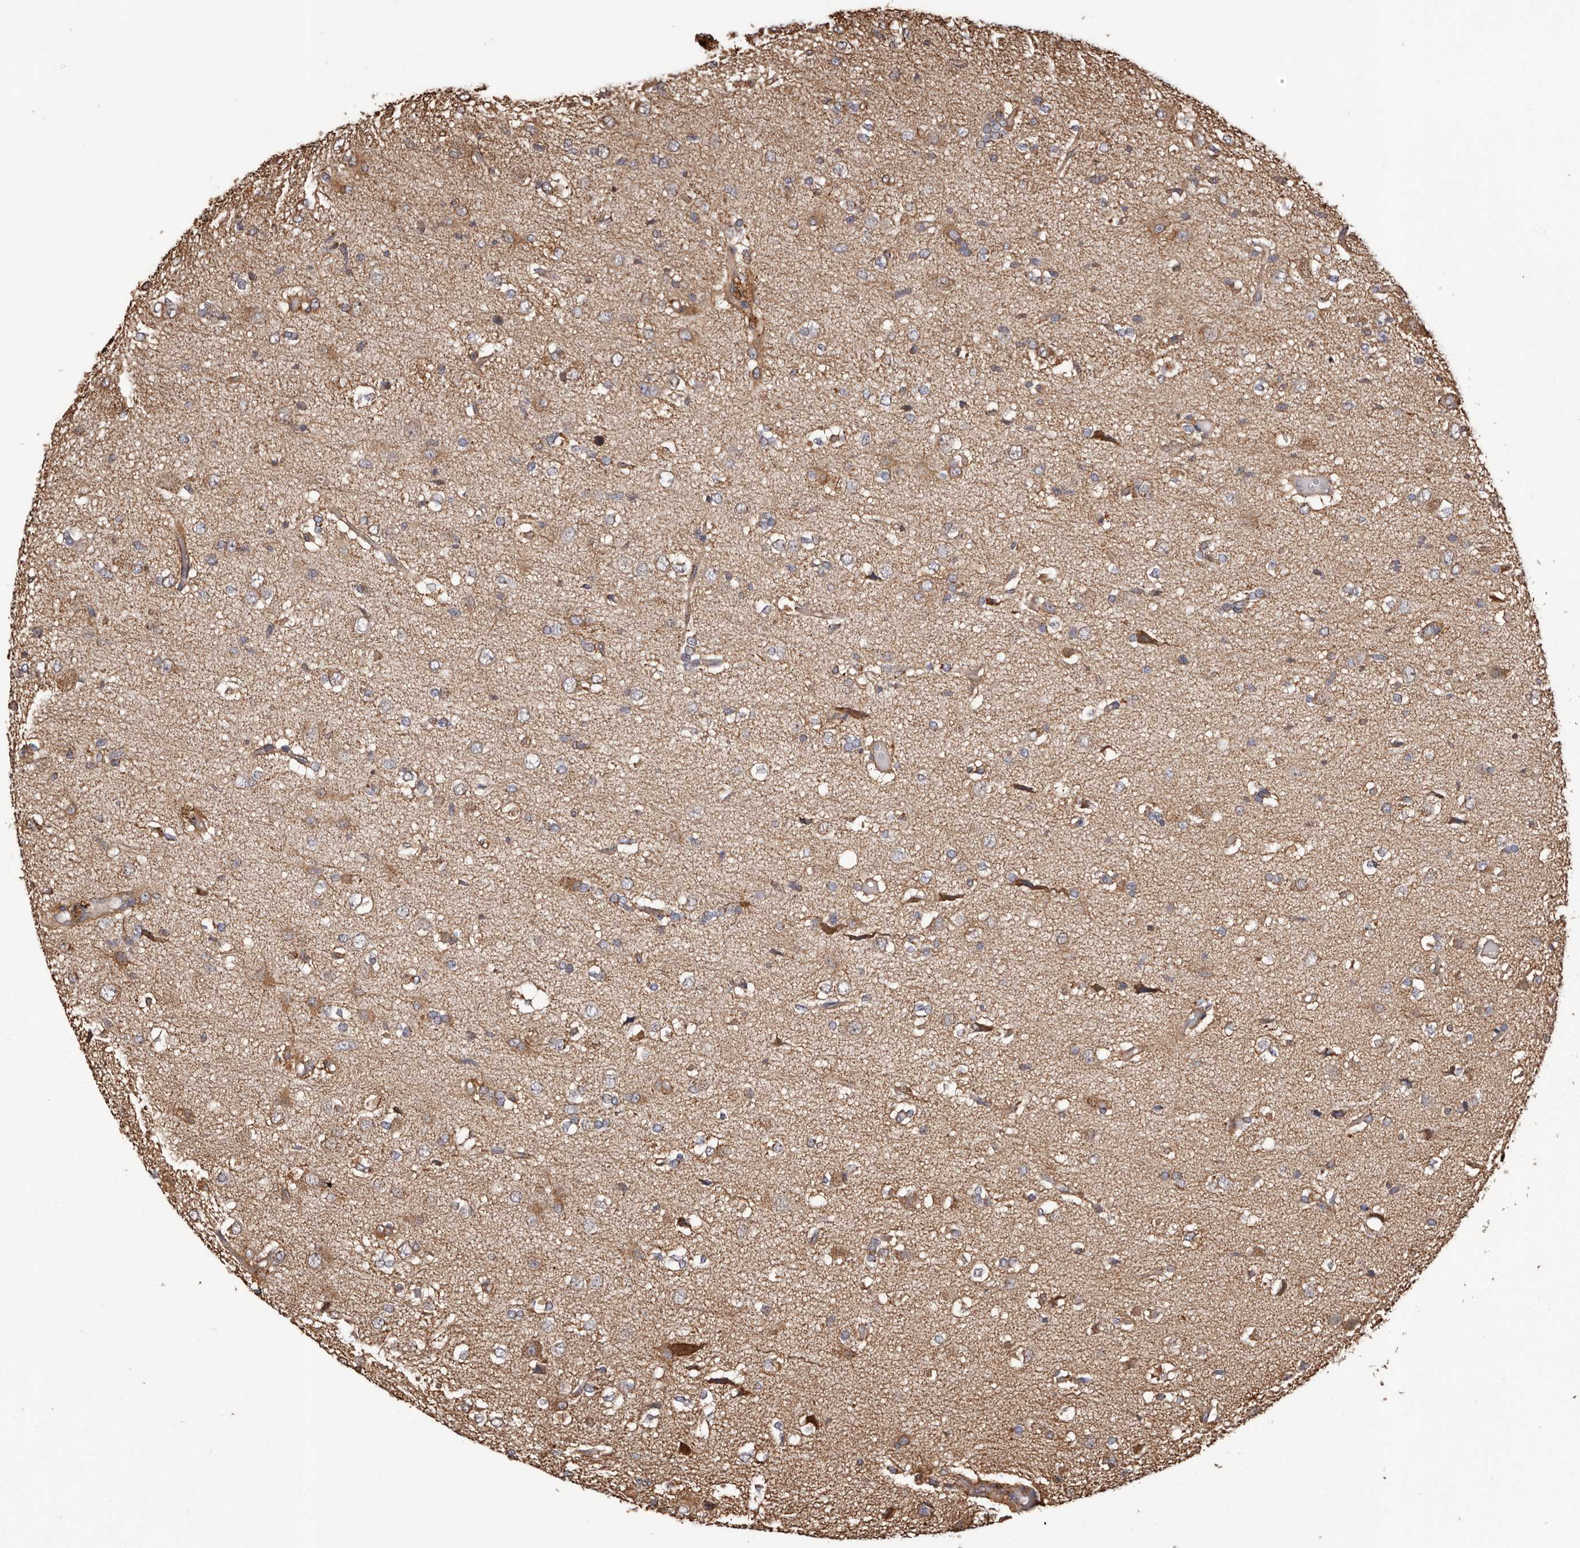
{"staining": {"intensity": "negative", "quantity": "none", "location": "none"}, "tissue": "glioma", "cell_type": "Tumor cells", "image_type": "cancer", "snomed": [{"axis": "morphology", "description": "Glioma, malignant, High grade"}, {"axis": "topography", "description": "Brain"}], "caption": "Immunohistochemistry (IHC) image of glioma stained for a protein (brown), which exhibits no staining in tumor cells.", "gene": "CEP104", "patient": {"sex": "female", "age": 59}}